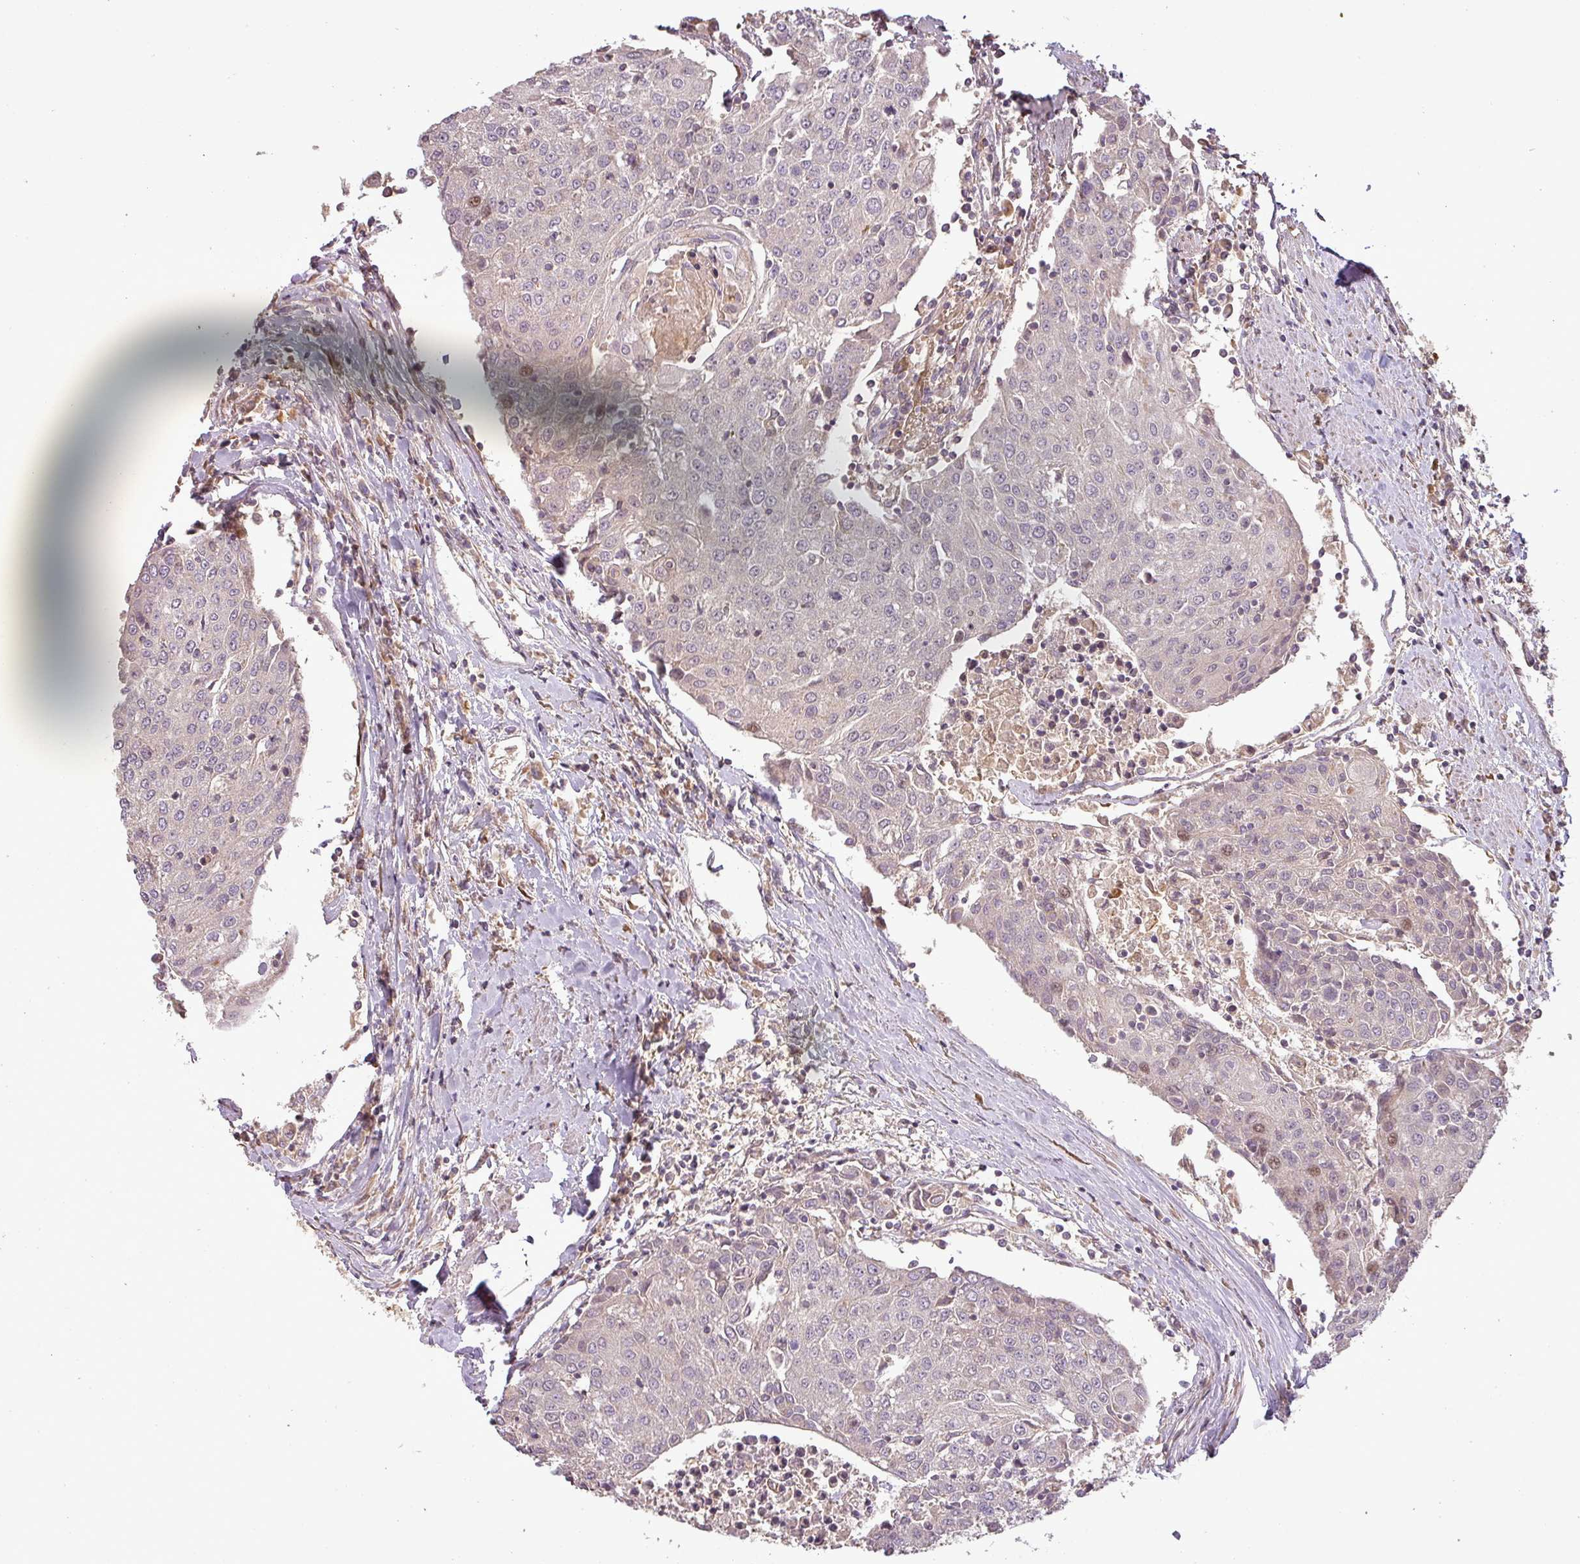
{"staining": {"intensity": "moderate", "quantity": "<25%", "location": "nuclear"}, "tissue": "urothelial cancer", "cell_type": "Tumor cells", "image_type": "cancer", "snomed": [{"axis": "morphology", "description": "Urothelial carcinoma, High grade"}, {"axis": "topography", "description": "Urinary bladder"}], "caption": "The immunohistochemical stain labels moderate nuclear staining in tumor cells of urothelial cancer tissue. Using DAB (3,3'-diaminobenzidine) (brown) and hematoxylin (blue) stains, captured at high magnification using brightfield microscopy.", "gene": "FAIM", "patient": {"sex": "female", "age": 85}}